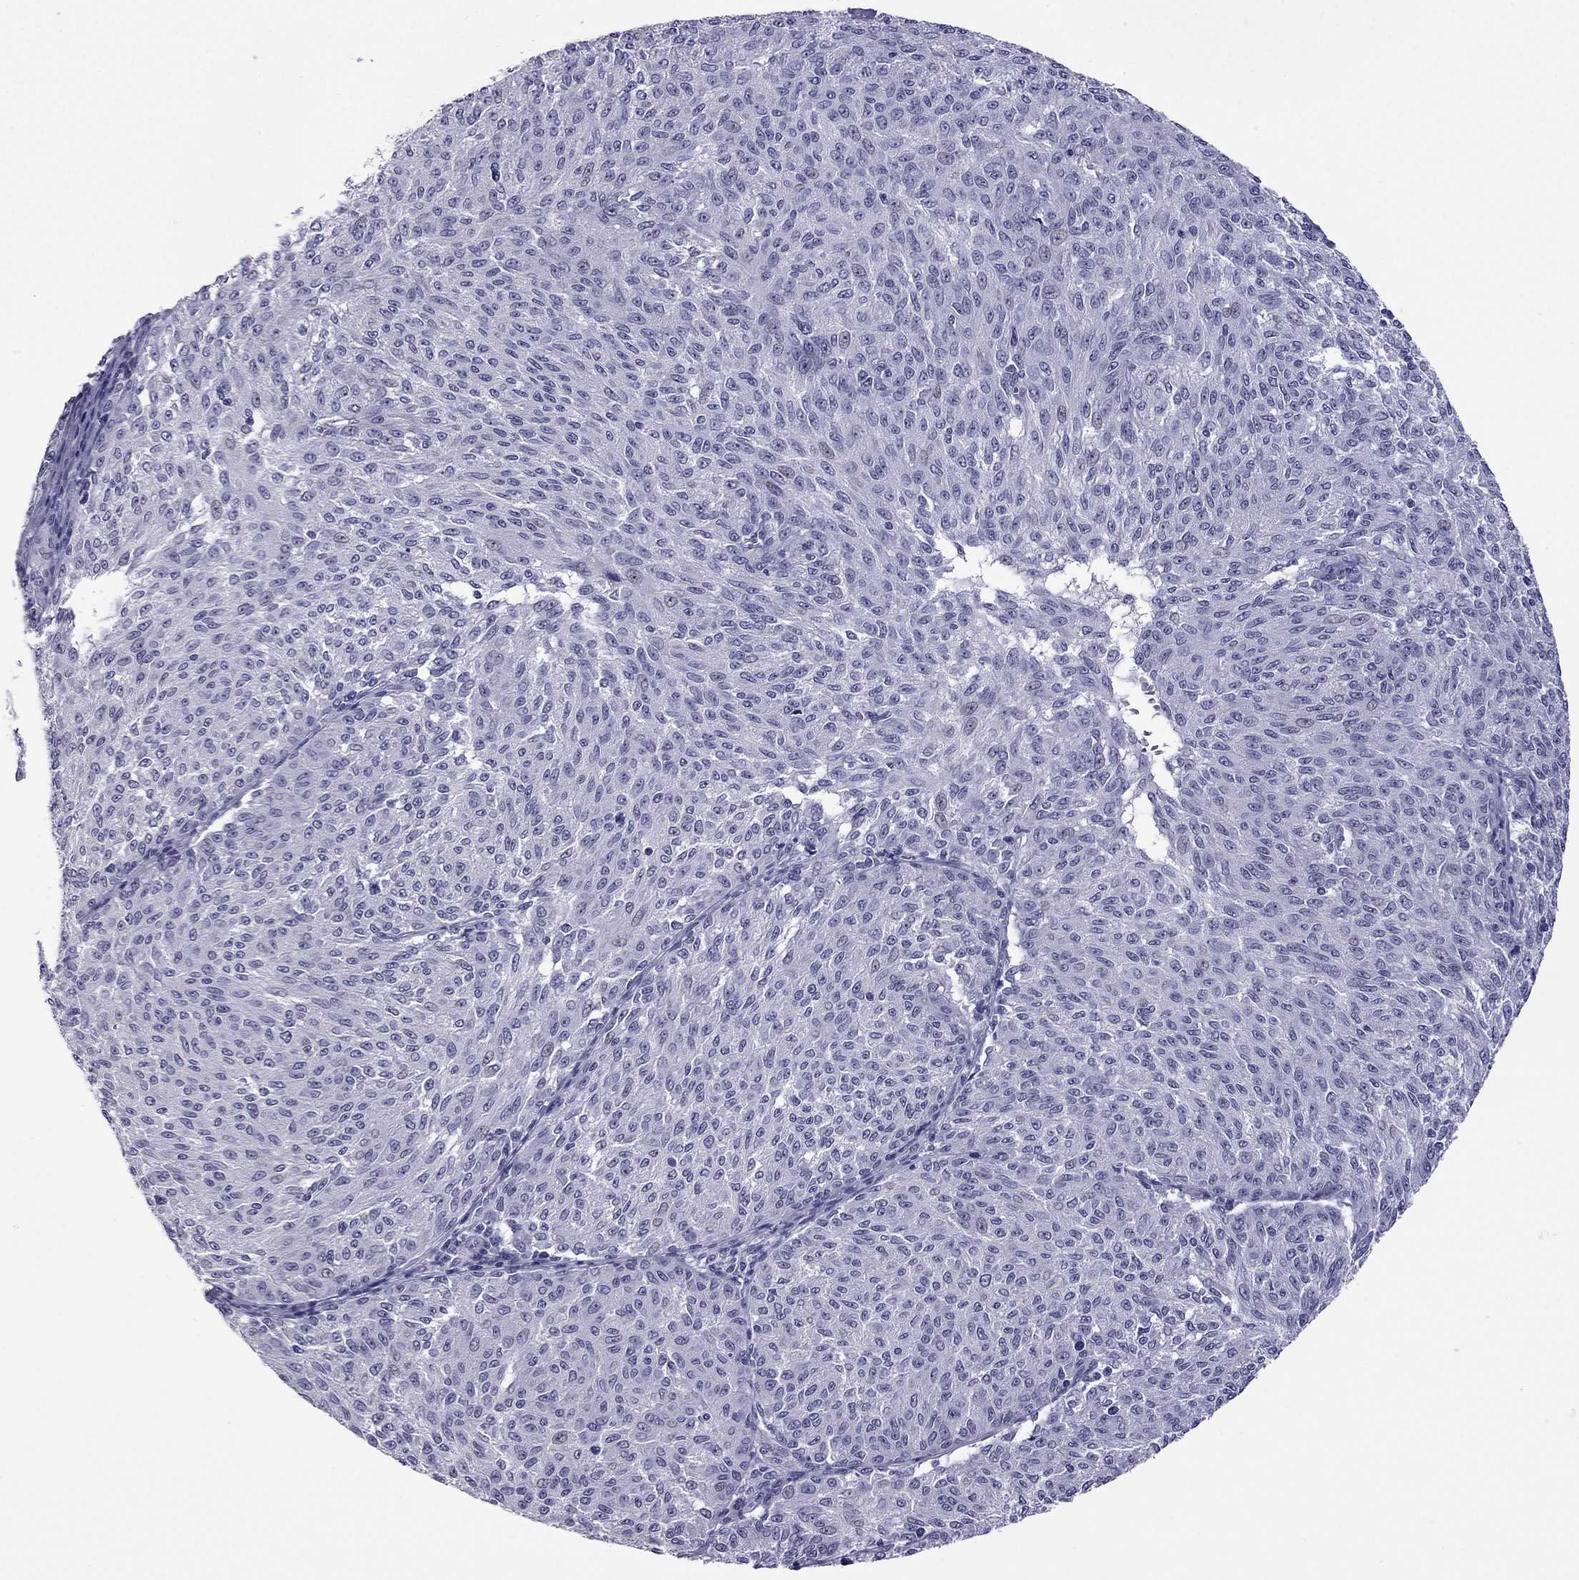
{"staining": {"intensity": "negative", "quantity": "none", "location": "none"}, "tissue": "melanoma", "cell_type": "Tumor cells", "image_type": "cancer", "snomed": [{"axis": "morphology", "description": "Malignant melanoma, NOS"}, {"axis": "topography", "description": "Skin"}], "caption": "Tumor cells are negative for brown protein staining in melanoma.", "gene": "MYLK3", "patient": {"sex": "female", "age": 72}}